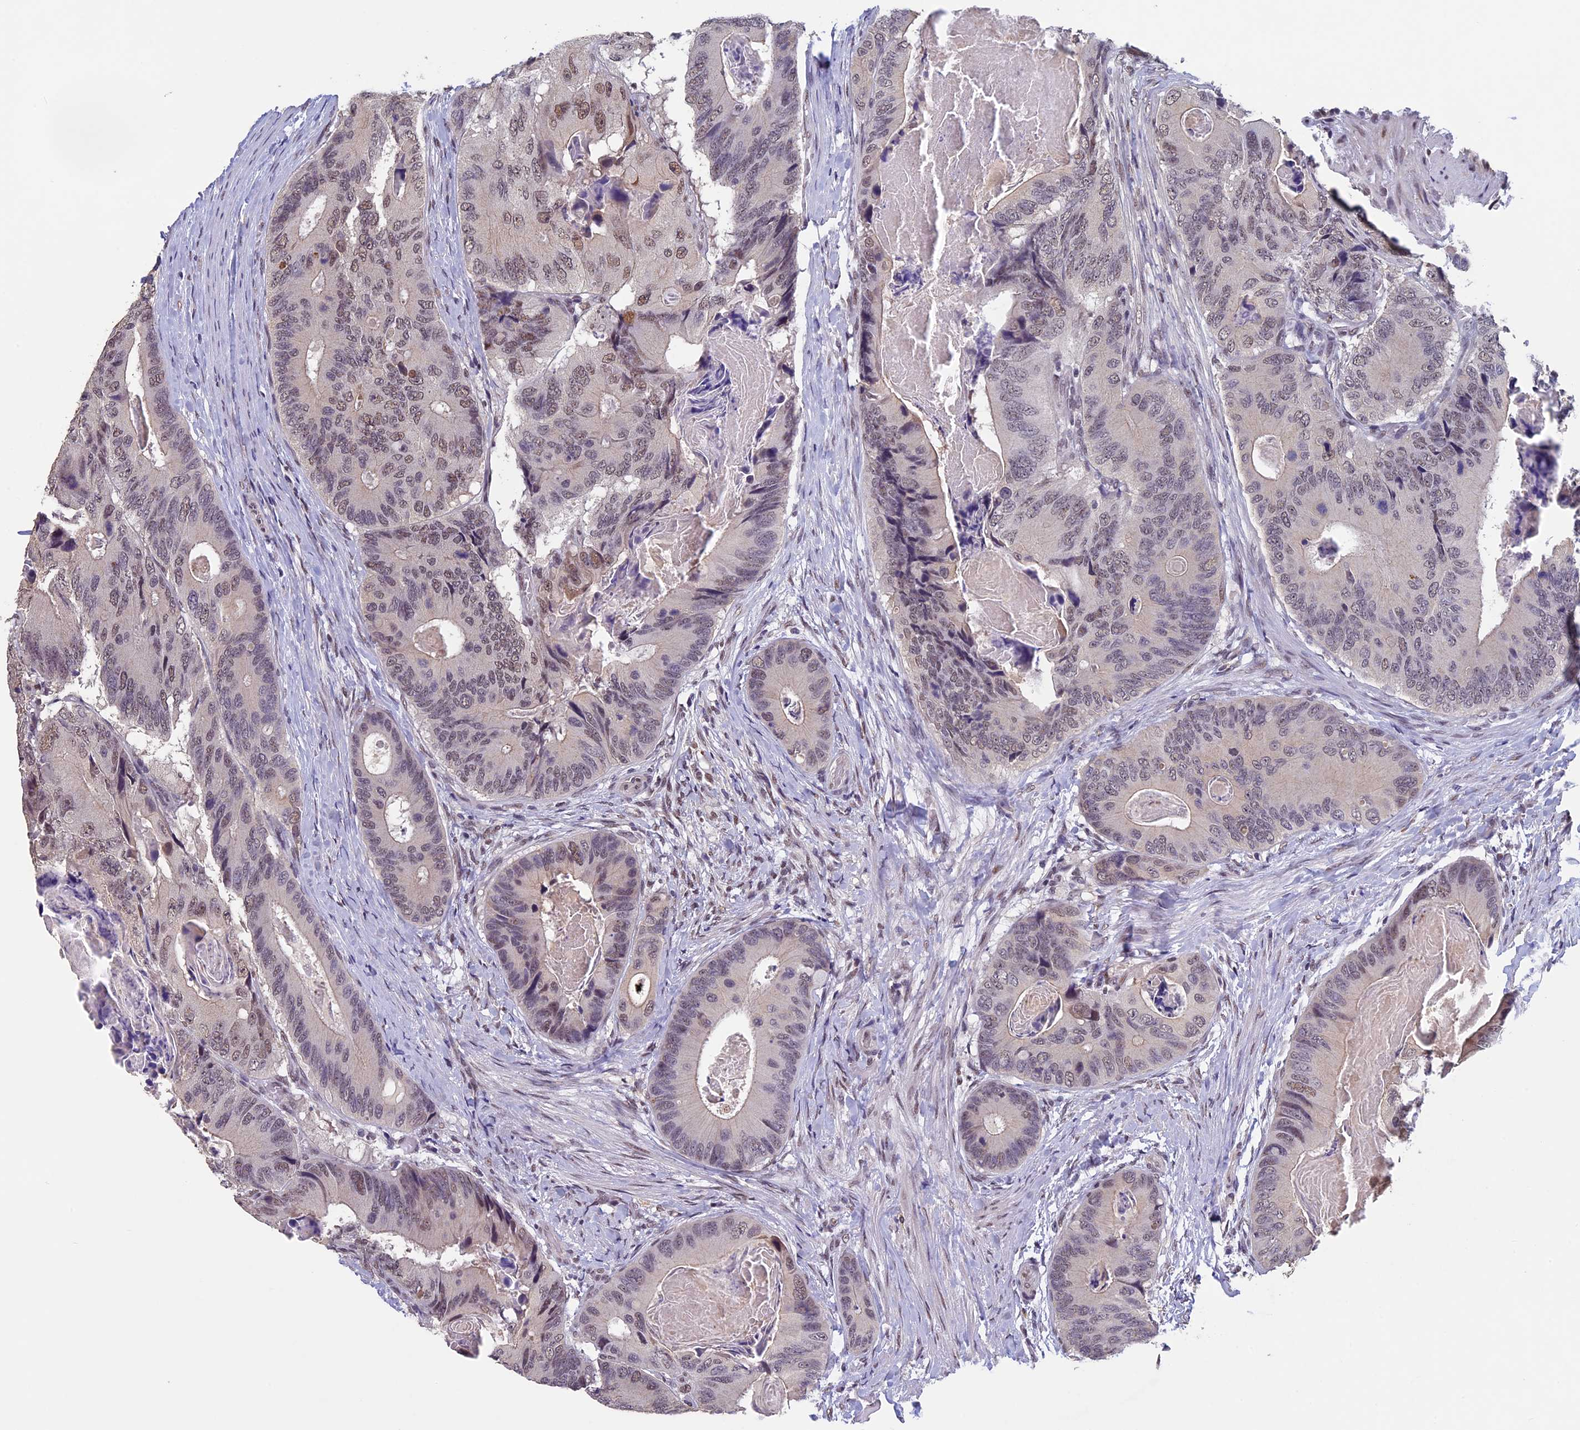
{"staining": {"intensity": "moderate", "quantity": "25%-75%", "location": "nuclear"}, "tissue": "colorectal cancer", "cell_type": "Tumor cells", "image_type": "cancer", "snomed": [{"axis": "morphology", "description": "Adenocarcinoma, NOS"}, {"axis": "topography", "description": "Colon"}], "caption": "Immunohistochemistry (DAB) staining of human adenocarcinoma (colorectal) shows moderate nuclear protein expression in approximately 25%-75% of tumor cells.", "gene": "RNF40", "patient": {"sex": "male", "age": 84}}